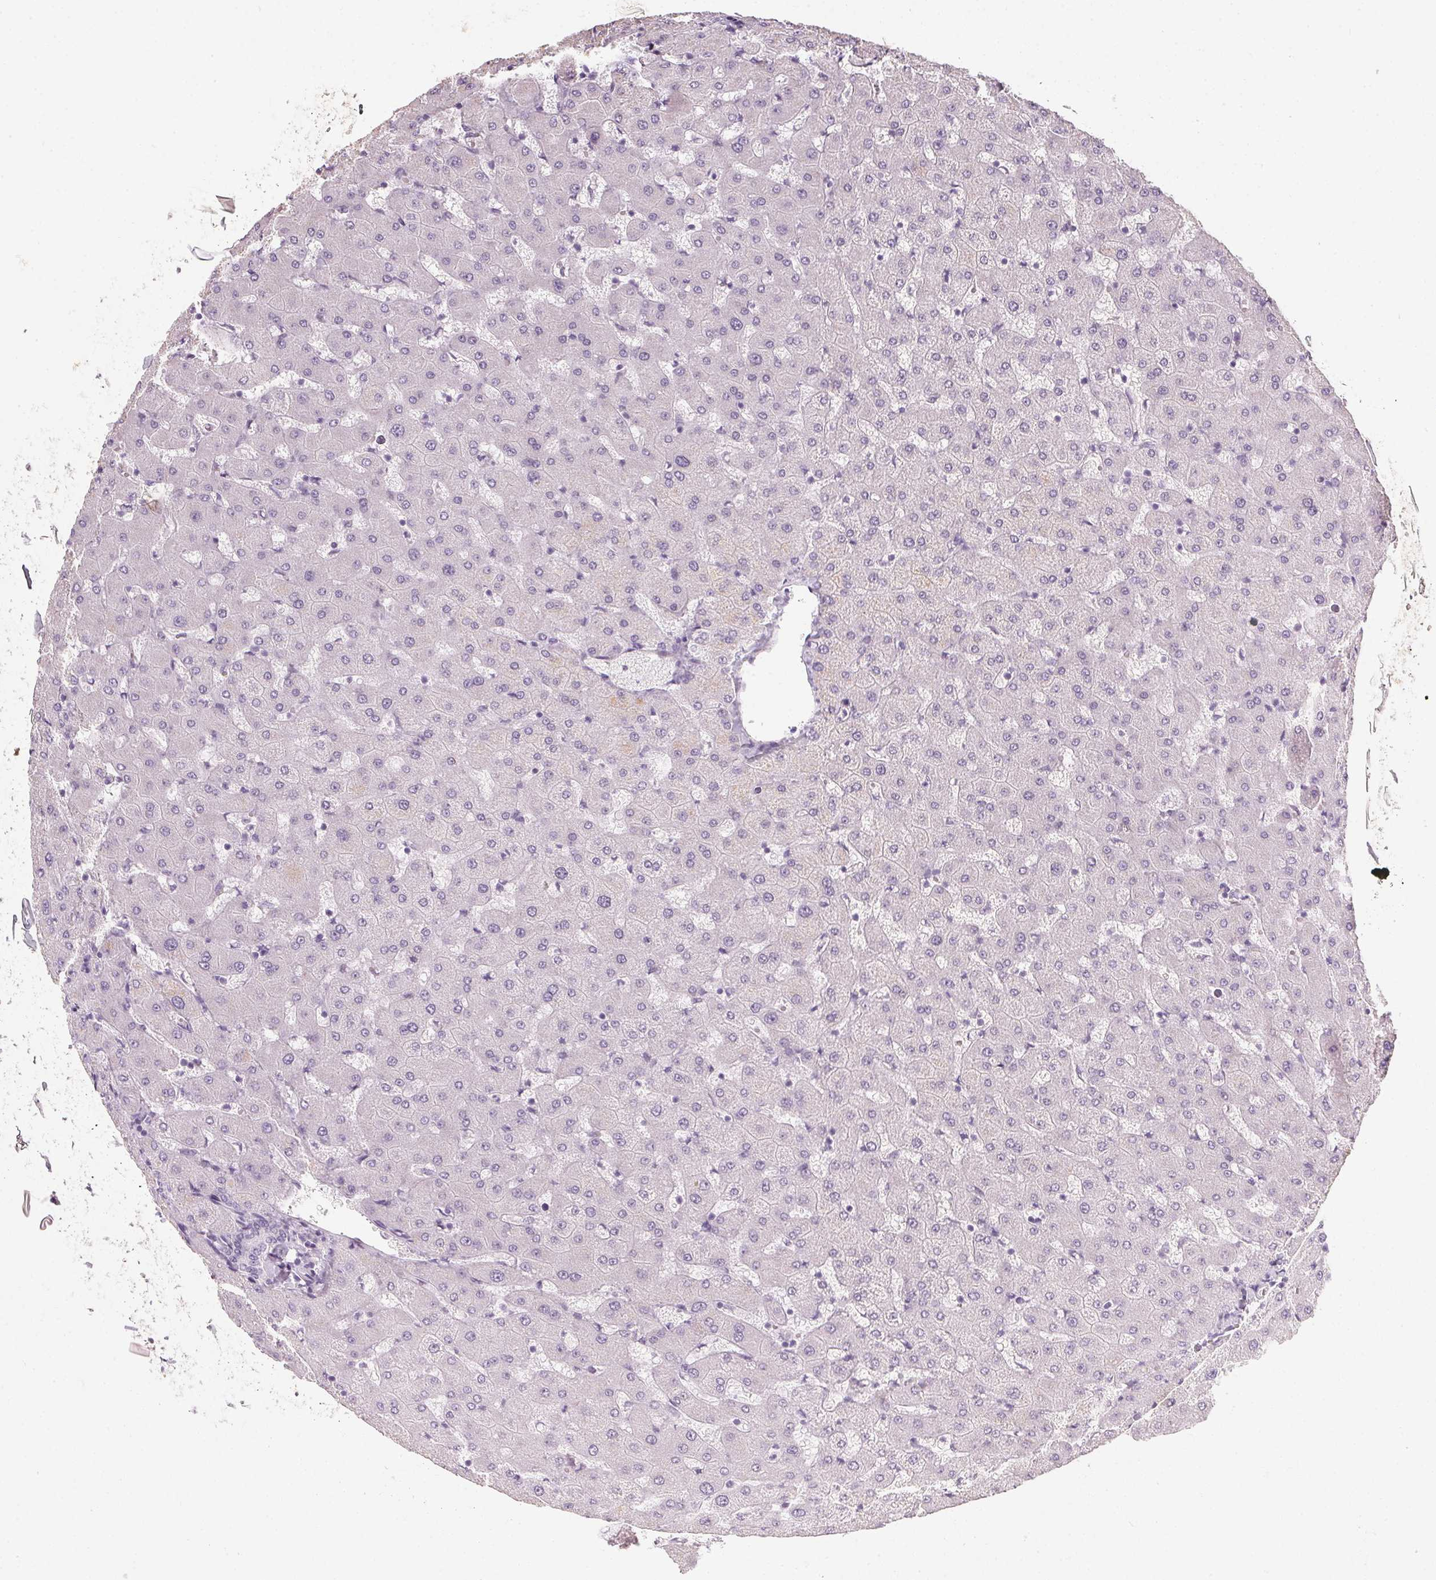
{"staining": {"intensity": "negative", "quantity": "none", "location": "none"}, "tissue": "liver", "cell_type": "Cholangiocytes", "image_type": "normal", "snomed": [{"axis": "morphology", "description": "Normal tissue, NOS"}, {"axis": "topography", "description": "Liver"}], "caption": "Immunohistochemistry (IHC) micrograph of benign liver: liver stained with DAB shows no significant protein positivity in cholangiocytes. The staining was performed using DAB to visualize the protein expression in brown, while the nuclei were stained in blue with hematoxylin (Magnification: 20x).", "gene": "TMEM72", "patient": {"sex": "female", "age": 63}}